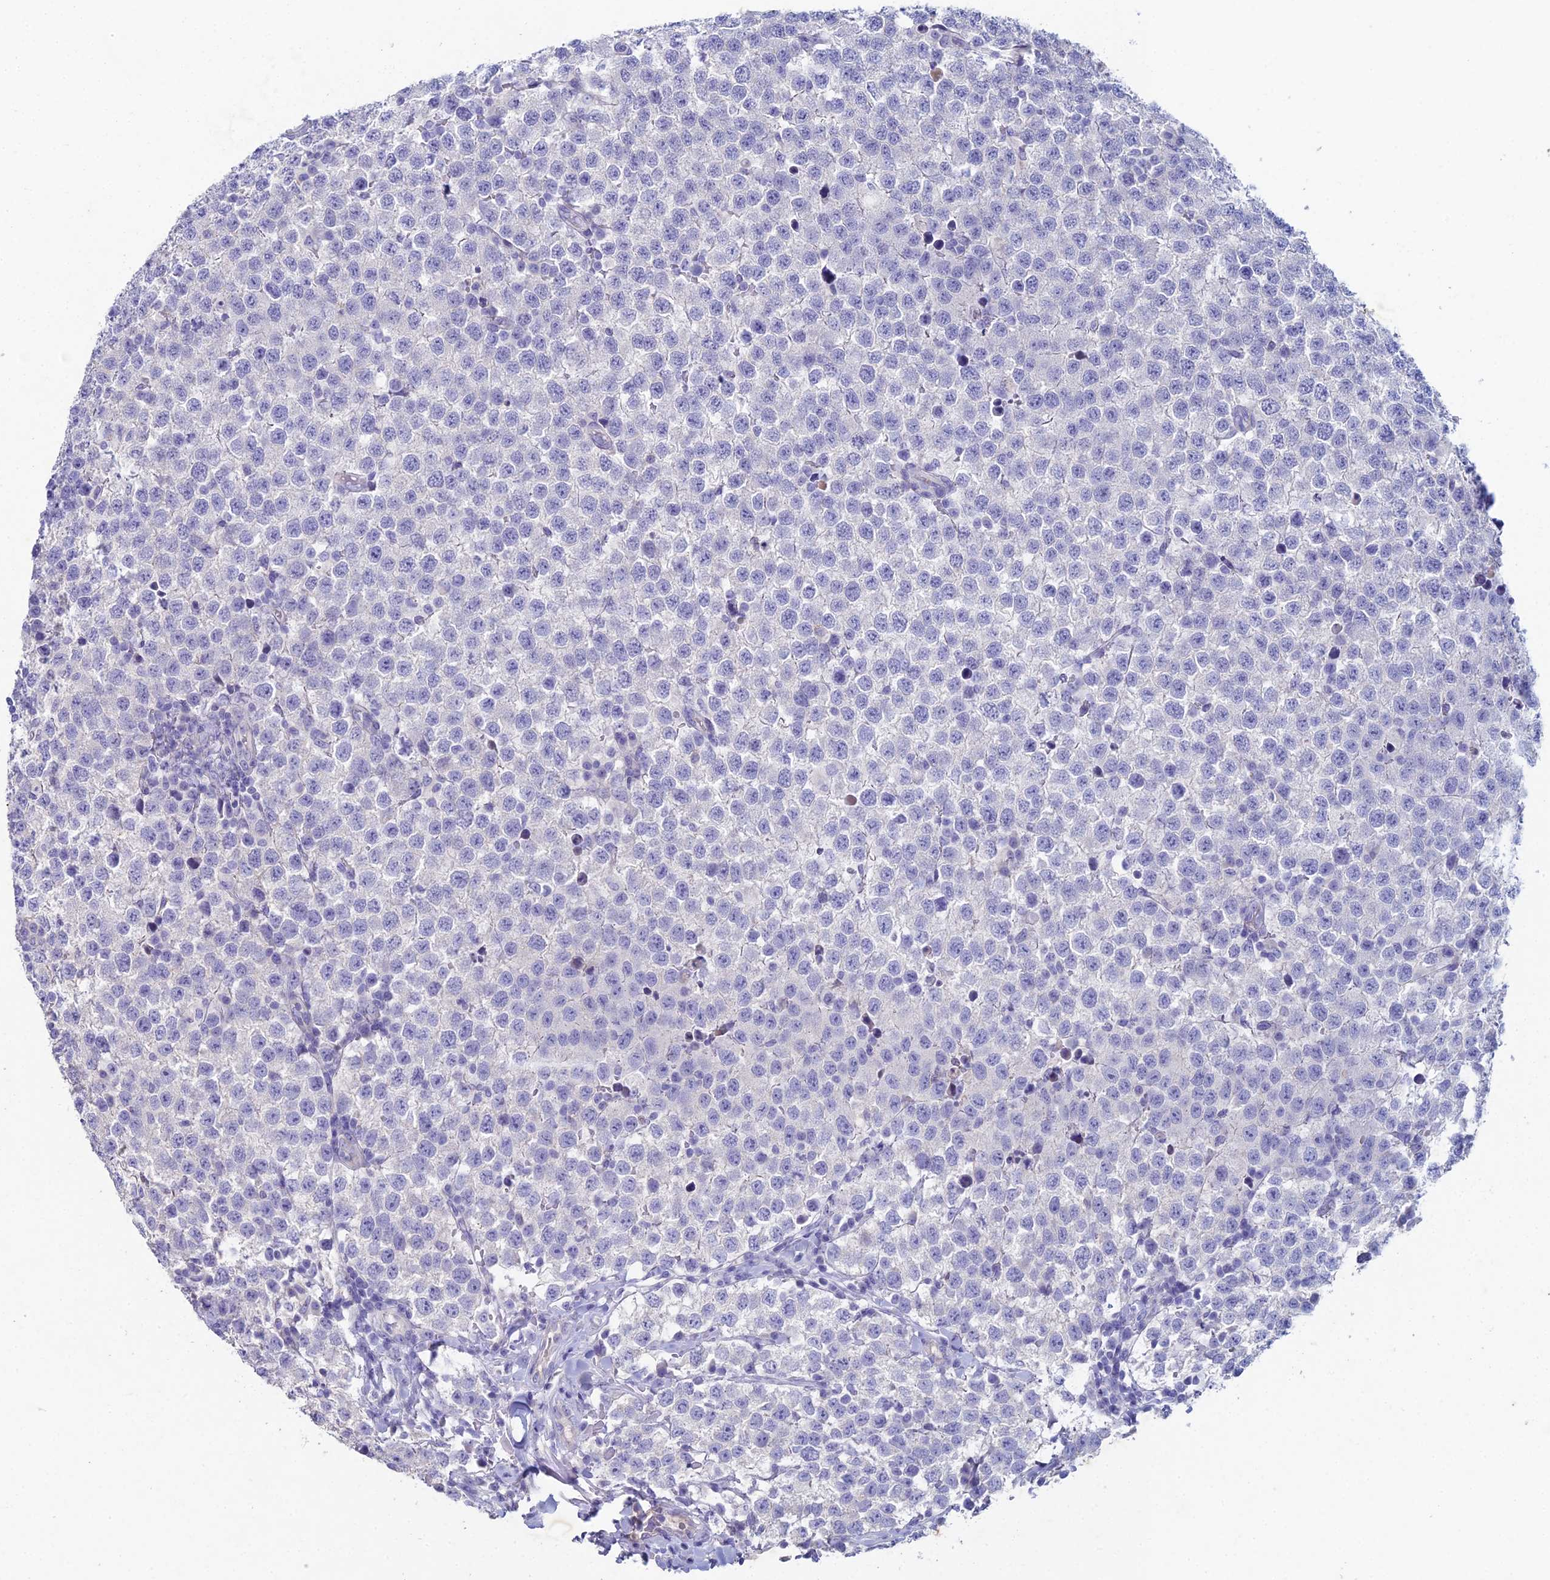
{"staining": {"intensity": "negative", "quantity": "none", "location": "none"}, "tissue": "testis cancer", "cell_type": "Tumor cells", "image_type": "cancer", "snomed": [{"axis": "morphology", "description": "Seminoma, NOS"}, {"axis": "topography", "description": "Testis"}], "caption": "Testis cancer stained for a protein using immunohistochemistry shows no staining tumor cells.", "gene": "NCAM1", "patient": {"sex": "male", "age": 34}}